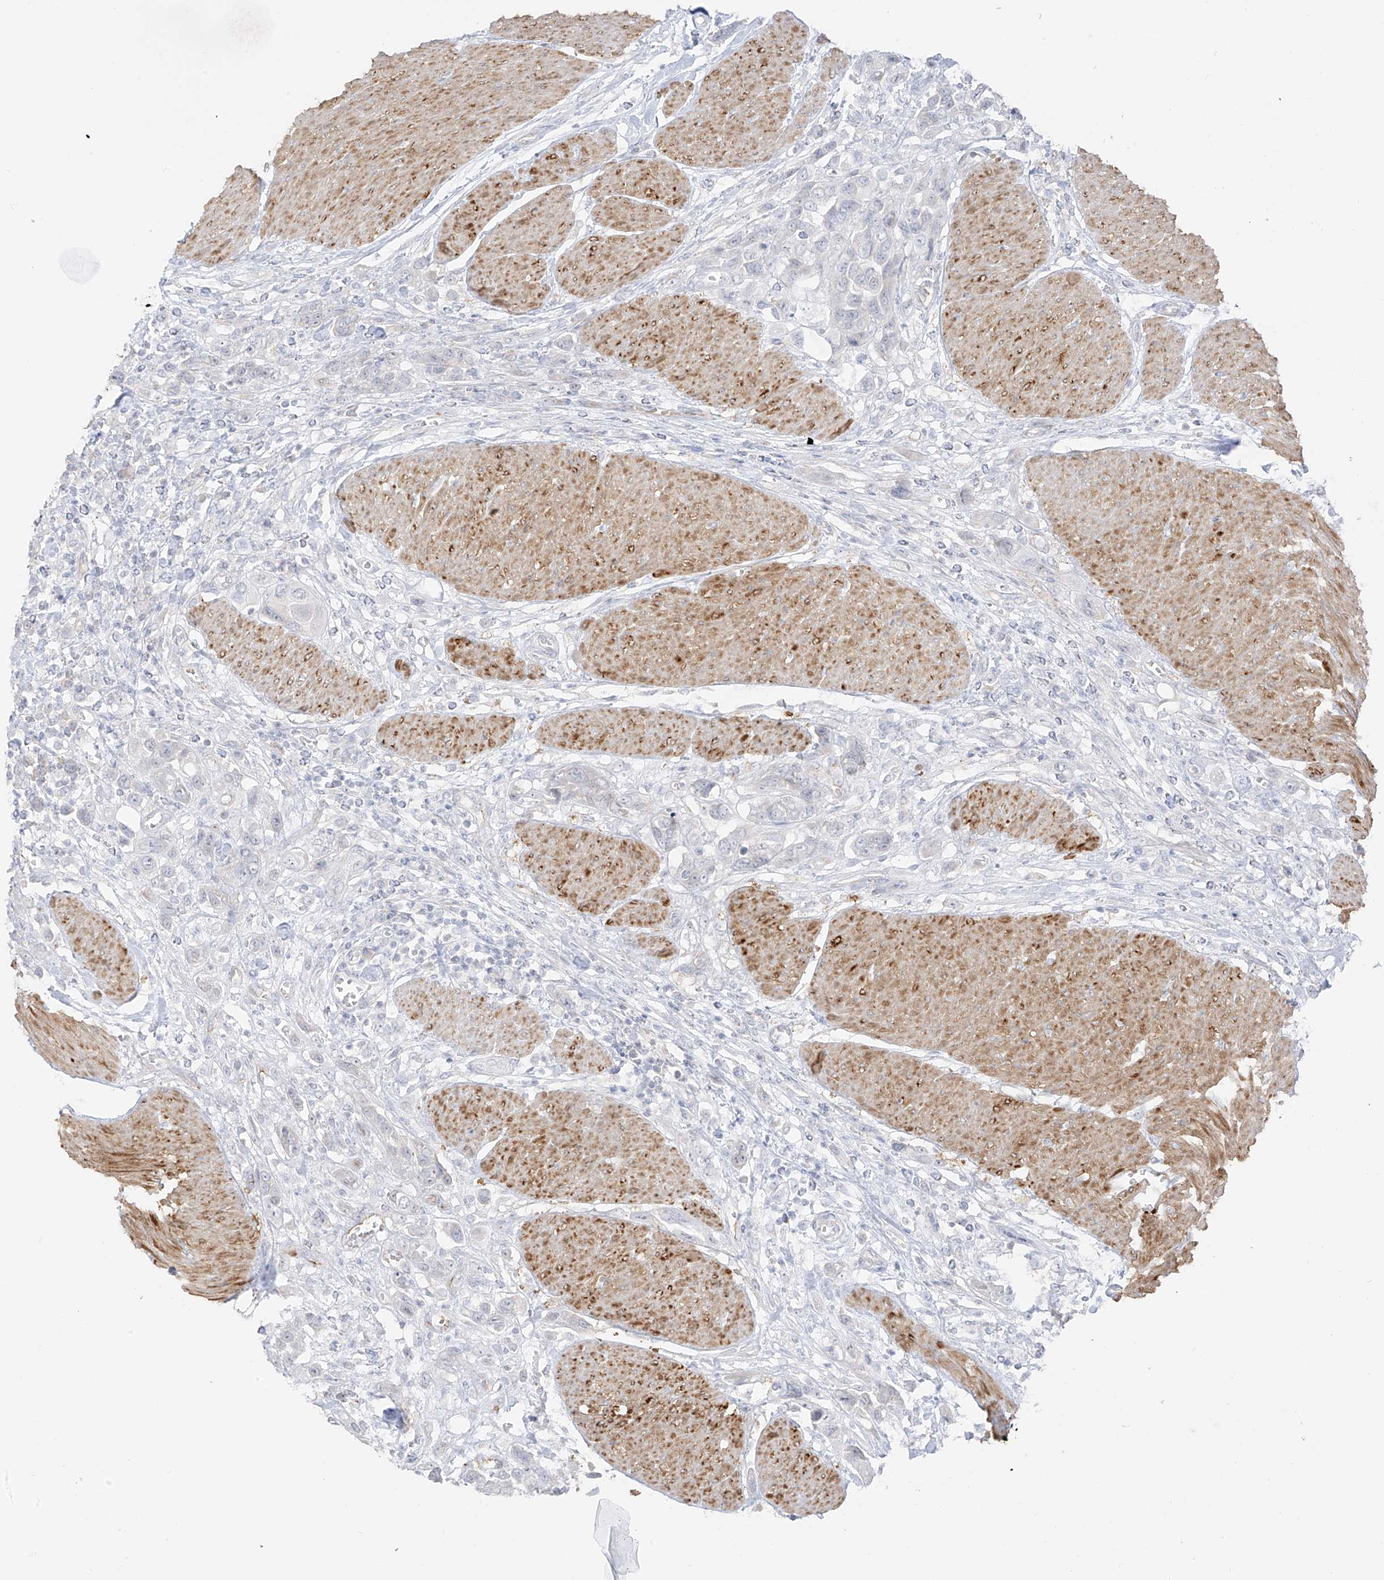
{"staining": {"intensity": "negative", "quantity": "none", "location": "none"}, "tissue": "urothelial cancer", "cell_type": "Tumor cells", "image_type": "cancer", "snomed": [{"axis": "morphology", "description": "Urothelial carcinoma, High grade"}, {"axis": "topography", "description": "Urinary bladder"}], "caption": "An immunohistochemistry (IHC) micrograph of urothelial carcinoma (high-grade) is shown. There is no staining in tumor cells of urothelial carcinoma (high-grade).", "gene": "C11orf87", "patient": {"sex": "male", "age": 50}}